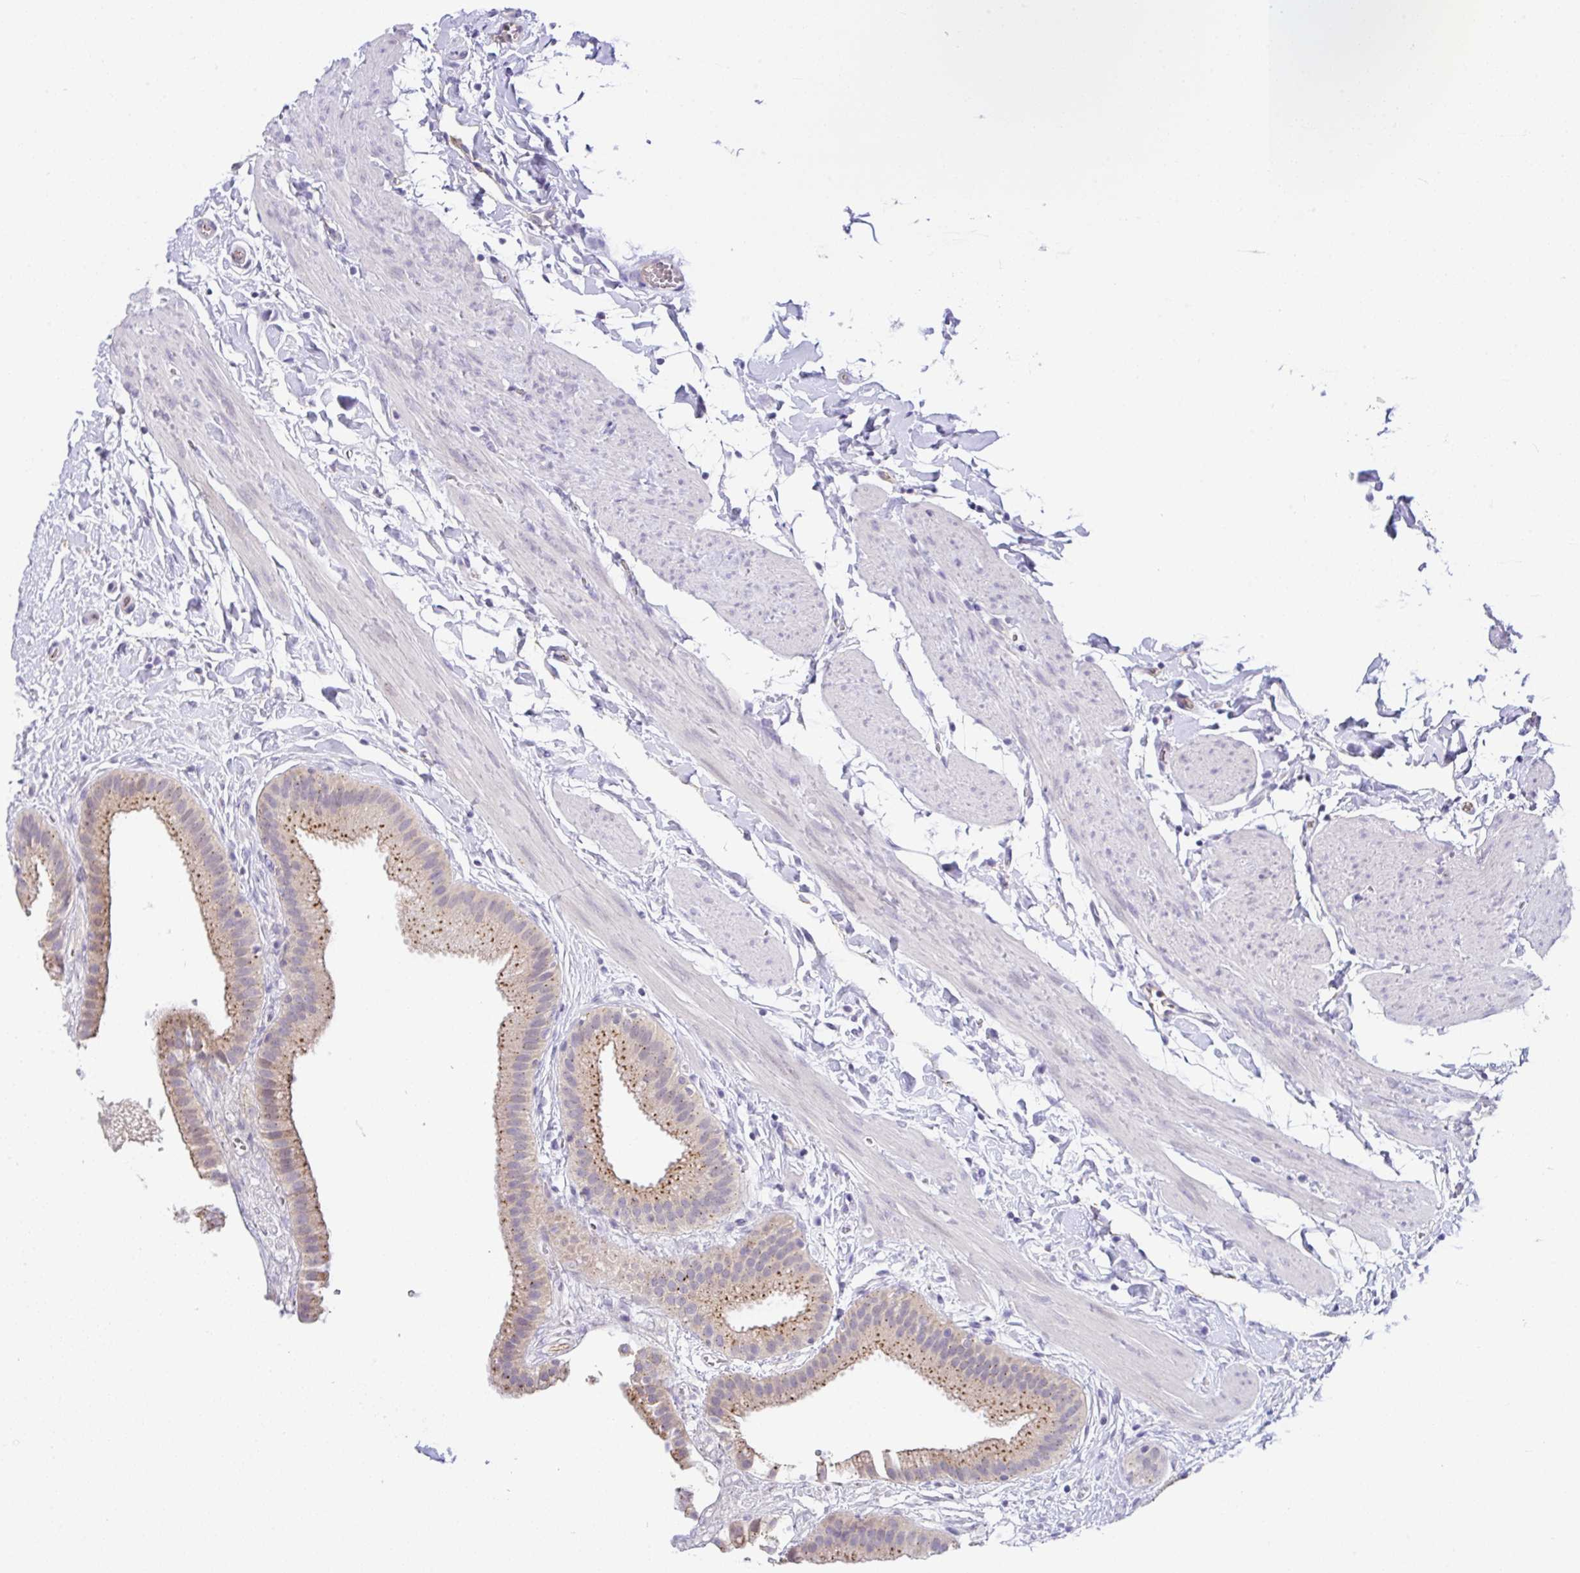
{"staining": {"intensity": "moderate", "quantity": ">75%", "location": "cytoplasmic/membranous"}, "tissue": "gallbladder", "cell_type": "Glandular cells", "image_type": "normal", "snomed": [{"axis": "morphology", "description": "Normal tissue, NOS"}, {"axis": "topography", "description": "Gallbladder"}], "caption": "Gallbladder stained with a brown dye exhibits moderate cytoplasmic/membranous positive staining in about >75% of glandular cells.", "gene": "CGNL1", "patient": {"sex": "female", "age": 63}}